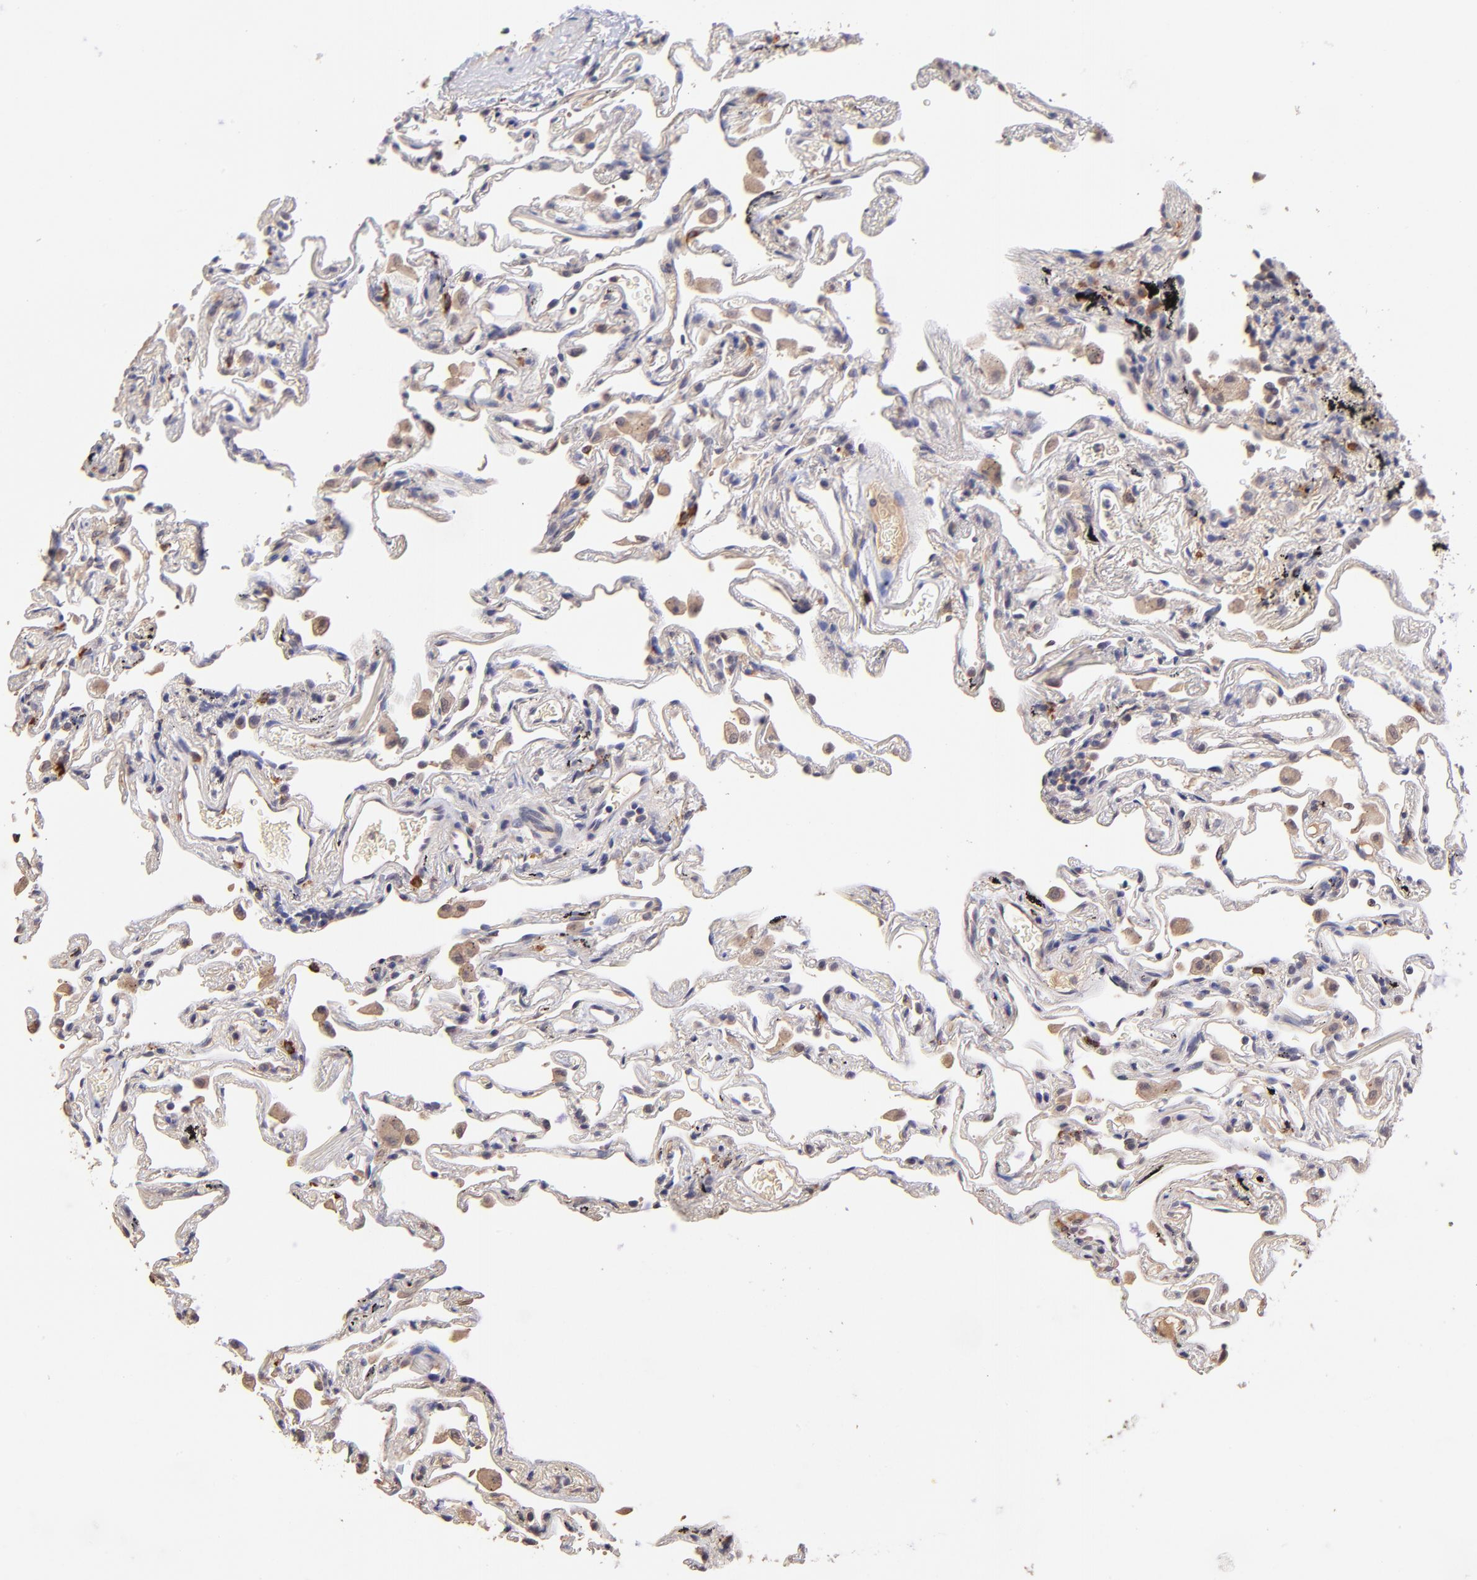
{"staining": {"intensity": "negative", "quantity": "none", "location": "none"}, "tissue": "lung", "cell_type": "Alveolar cells", "image_type": "normal", "snomed": [{"axis": "morphology", "description": "Normal tissue, NOS"}, {"axis": "morphology", "description": "Inflammation, NOS"}, {"axis": "topography", "description": "Lung"}], "caption": "There is no significant expression in alveolar cells of lung. Brightfield microscopy of immunohistochemistry stained with DAB (brown) and hematoxylin (blue), captured at high magnification.", "gene": "RNASEL", "patient": {"sex": "male", "age": 69}}